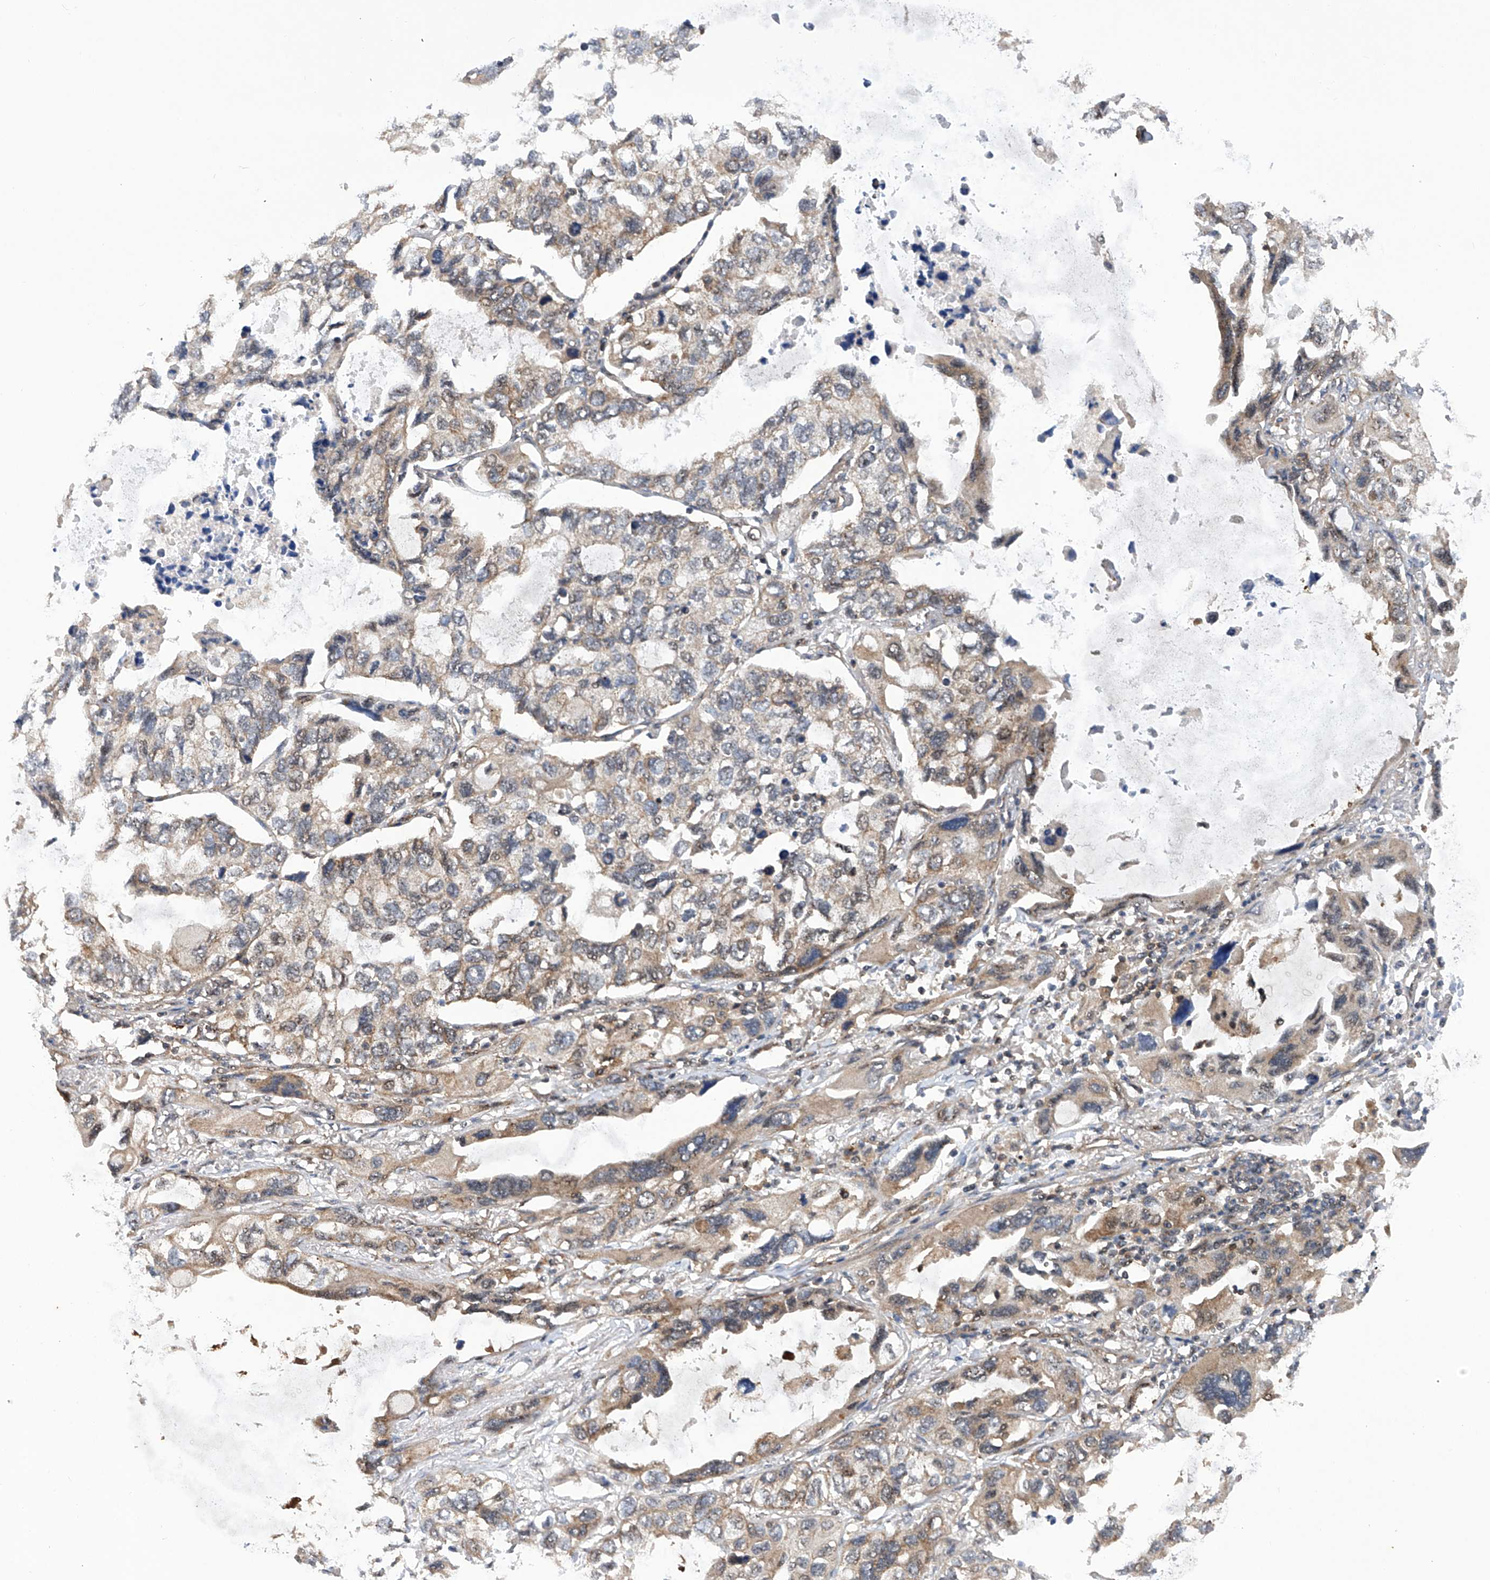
{"staining": {"intensity": "weak", "quantity": "25%-75%", "location": "cytoplasmic/membranous"}, "tissue": "lung cancer", "cell_type": "Tumor cells", "image_type": "cancer", "snomed": [{"axis": "morphology", "description": "Squamous cell carcinoma, NOS"}, {"axis": "topography", "description": "Lung"}], "caption": "Lung cancer (squamous cell carcinoma) stained for a protein demonstrates weak cytoplasmic/membranous positivity in tumor cells. The protein of interest is stained brown, and the nuclei are stained in blue (DAB IHC with brightfield microscopy, high magnification).", "gene": "CISH", "patient": {"sex": "female", "age": 73}}